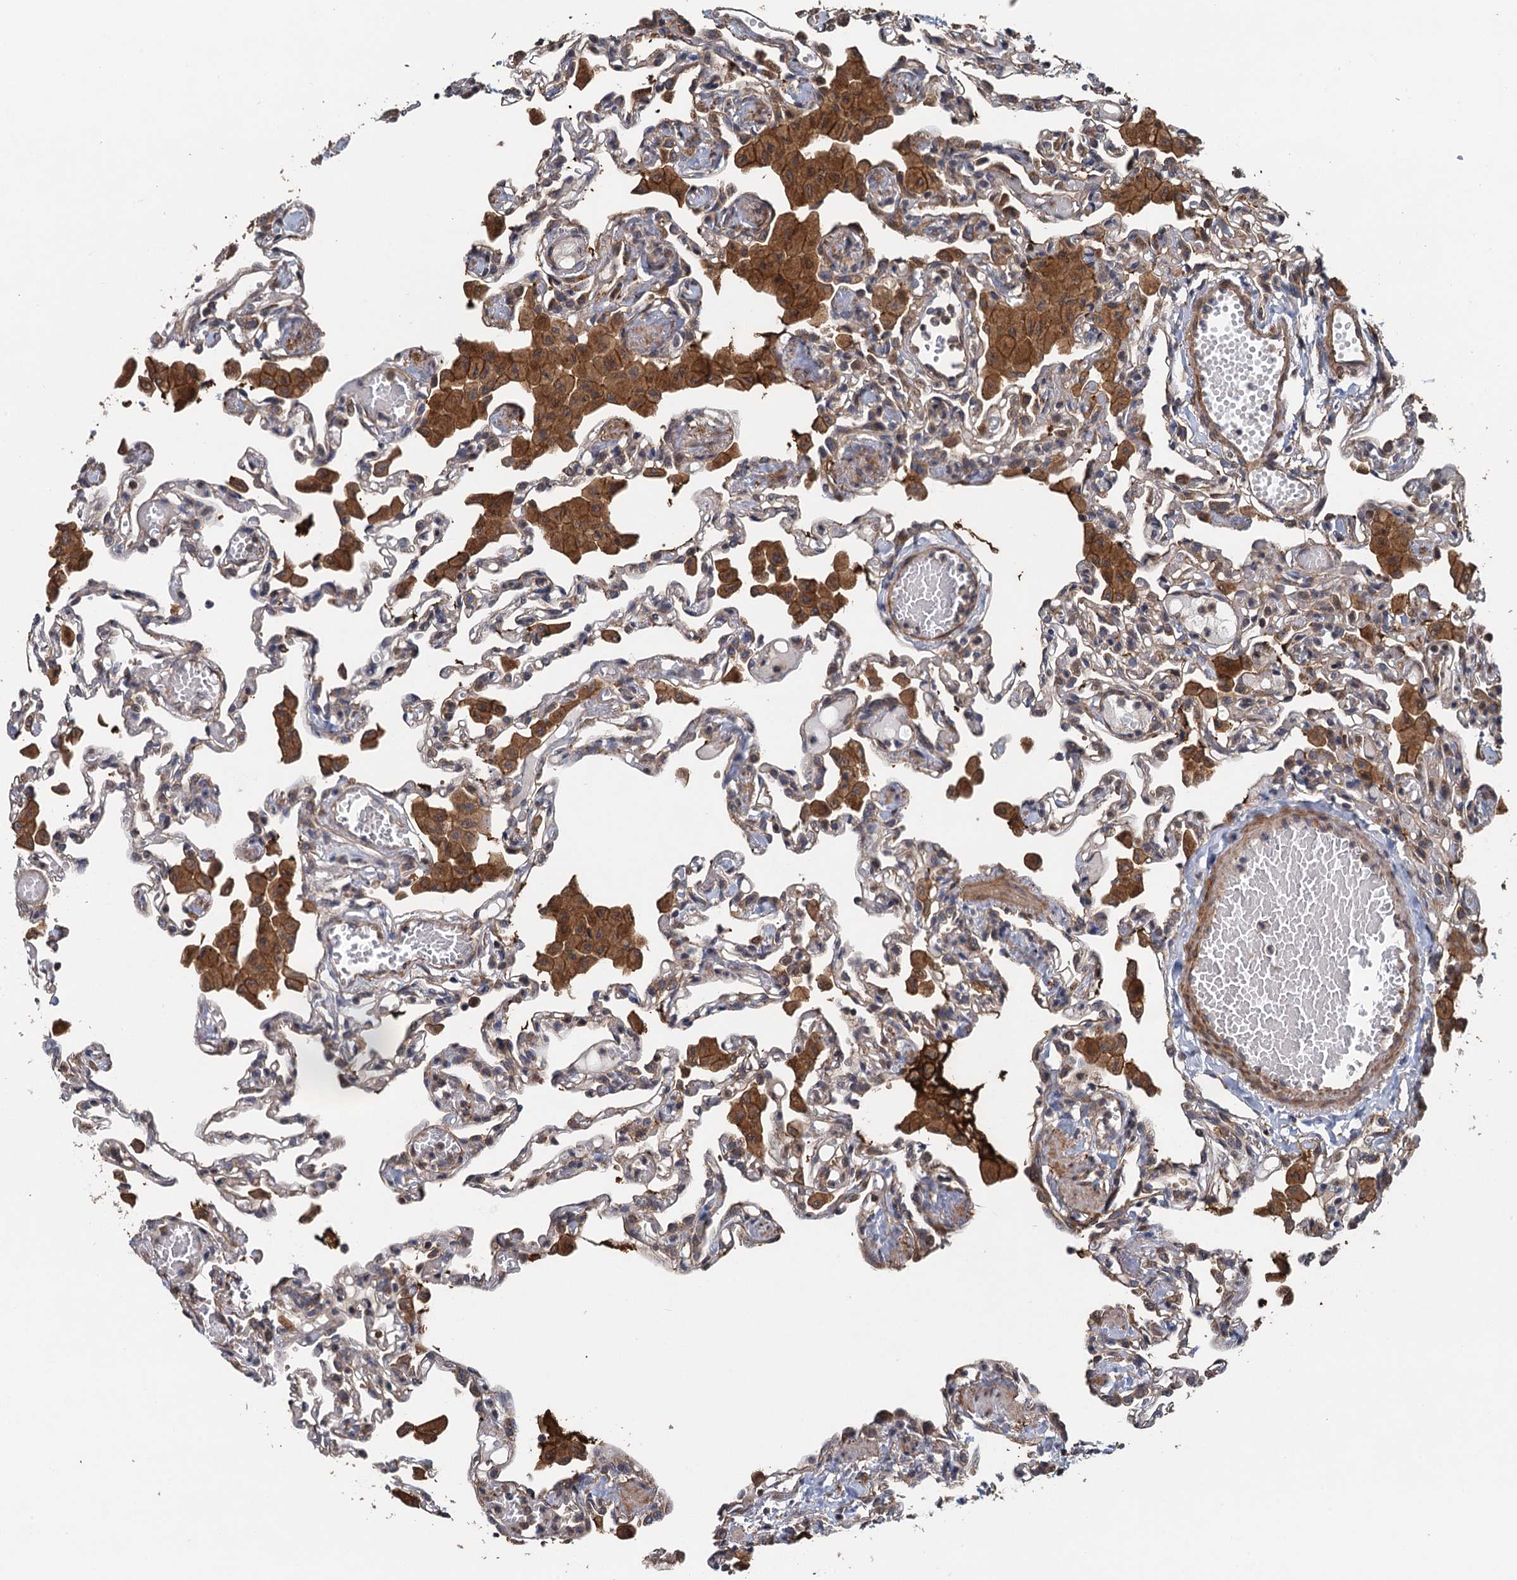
{"staining": {"intensity": "moderate", "quantity": "<25%", "location": "cytoplasmic/membranous"}, "tissue": "lung", "cell_type": "Alveolar cells", "image_type": "normal", "snomed": [{"axis": "morphology", "description": "Normal tissue, NOS"}, {"axis": "topography", "description": "Bronchus"}, {"axis": "topography", "description": "Lung"}], "caption": "Benign lung was stained to show a protein in brown. There is low levels of moderate cytoplasmic/membranous staining in approximately <25% of alveolar cells. (Stains: DAB in brown, nuclei in blue, Microscopy: brightfield microscopy at high magnification).", "gene": "MEAK7", "patient": {"sex": "female", "age": 49}}